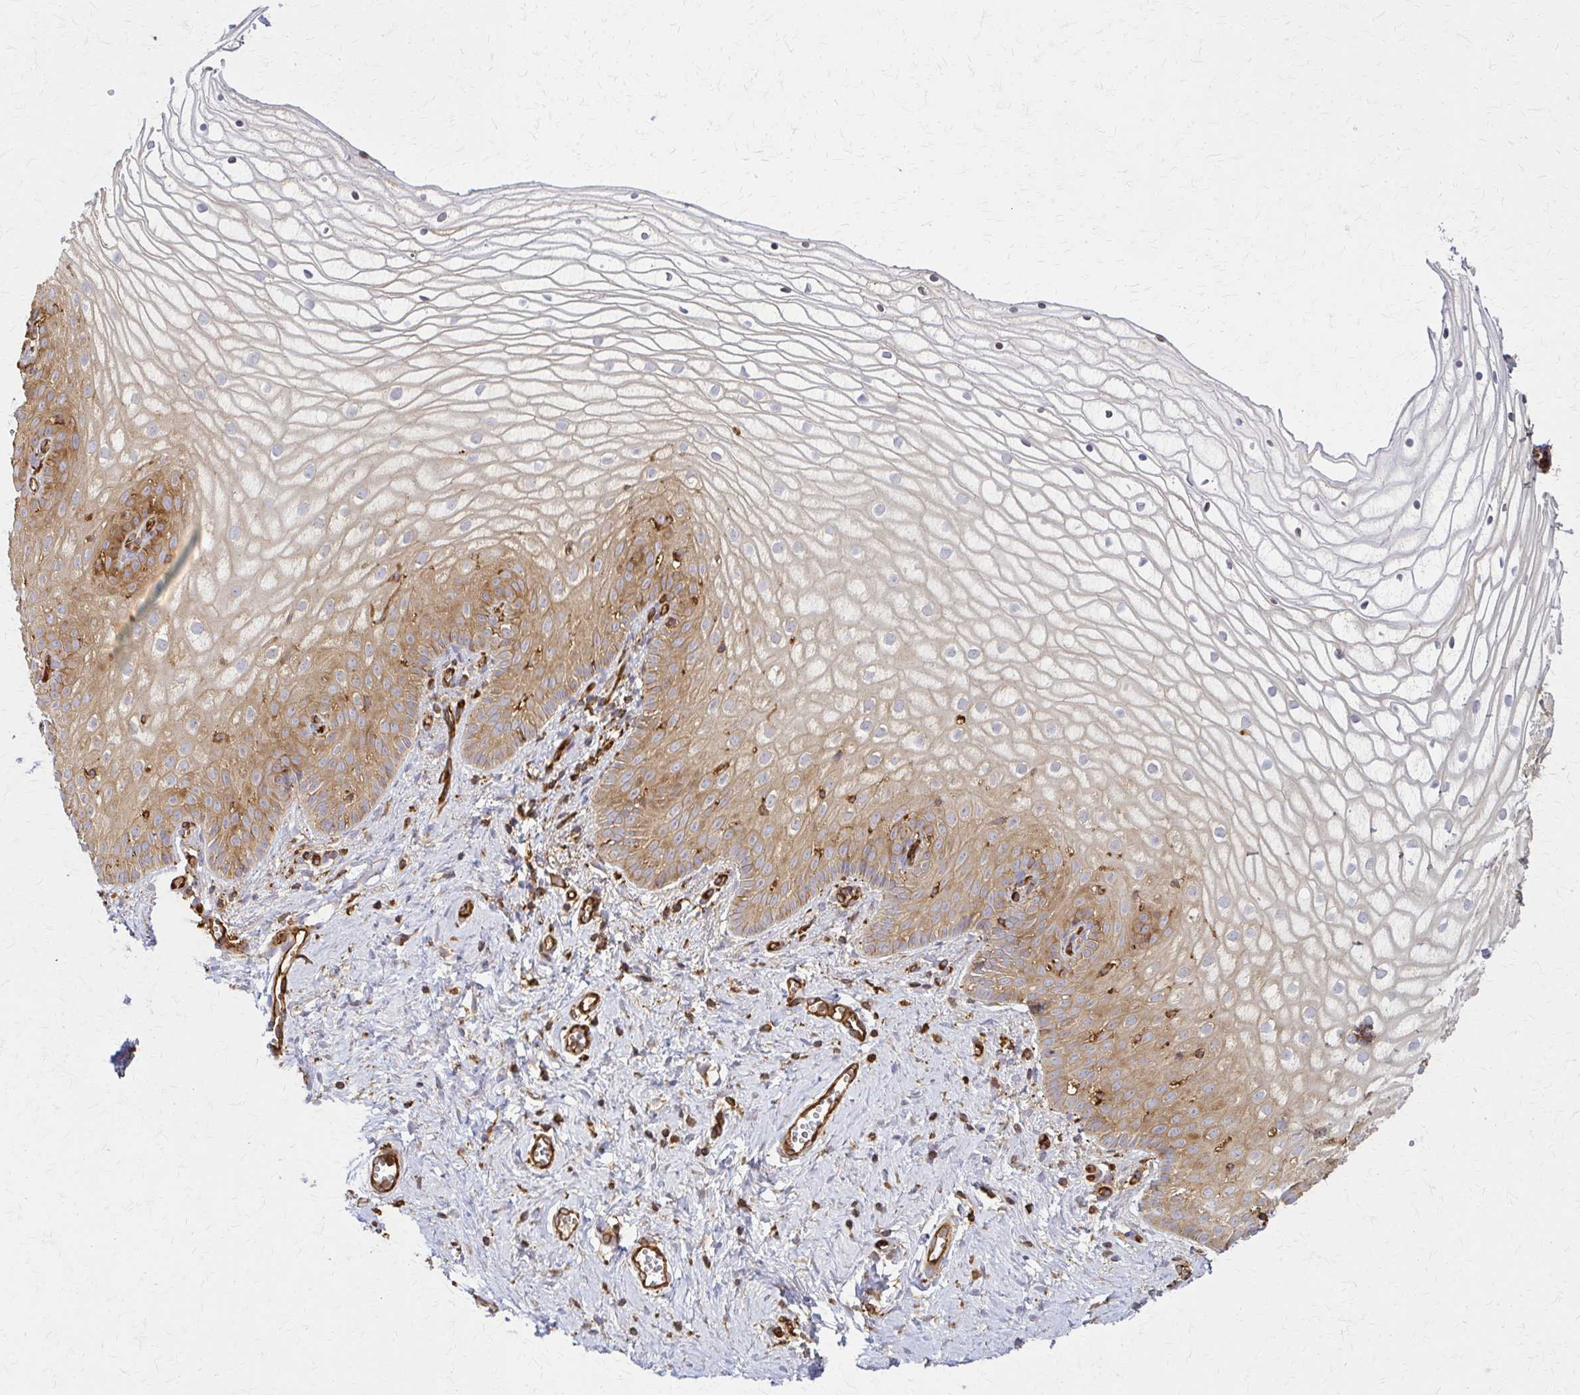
{"staining": {"intensity": "moderate", "quantity": "25%-75%", "location": "cytoplasmic/membranous"}, "tissue": "vagina", "cell_type": "Squamous epithelial cells", "image_type": "normal", "snomed": [{"axis": "morphology", "description": "Normal tissue, NOS"}, {"axis": "topography", "description": "Vagina"}], "caption": "This micrograph reveals immunohistochemistry staining of unremarkable human vagina, with medium moderate cytoplasmic/membranous positivity in approximately 25%-75% of squamous epithelial cells.", "gene": "WASF2", "patient": {"sex": "female", "age": 56}}